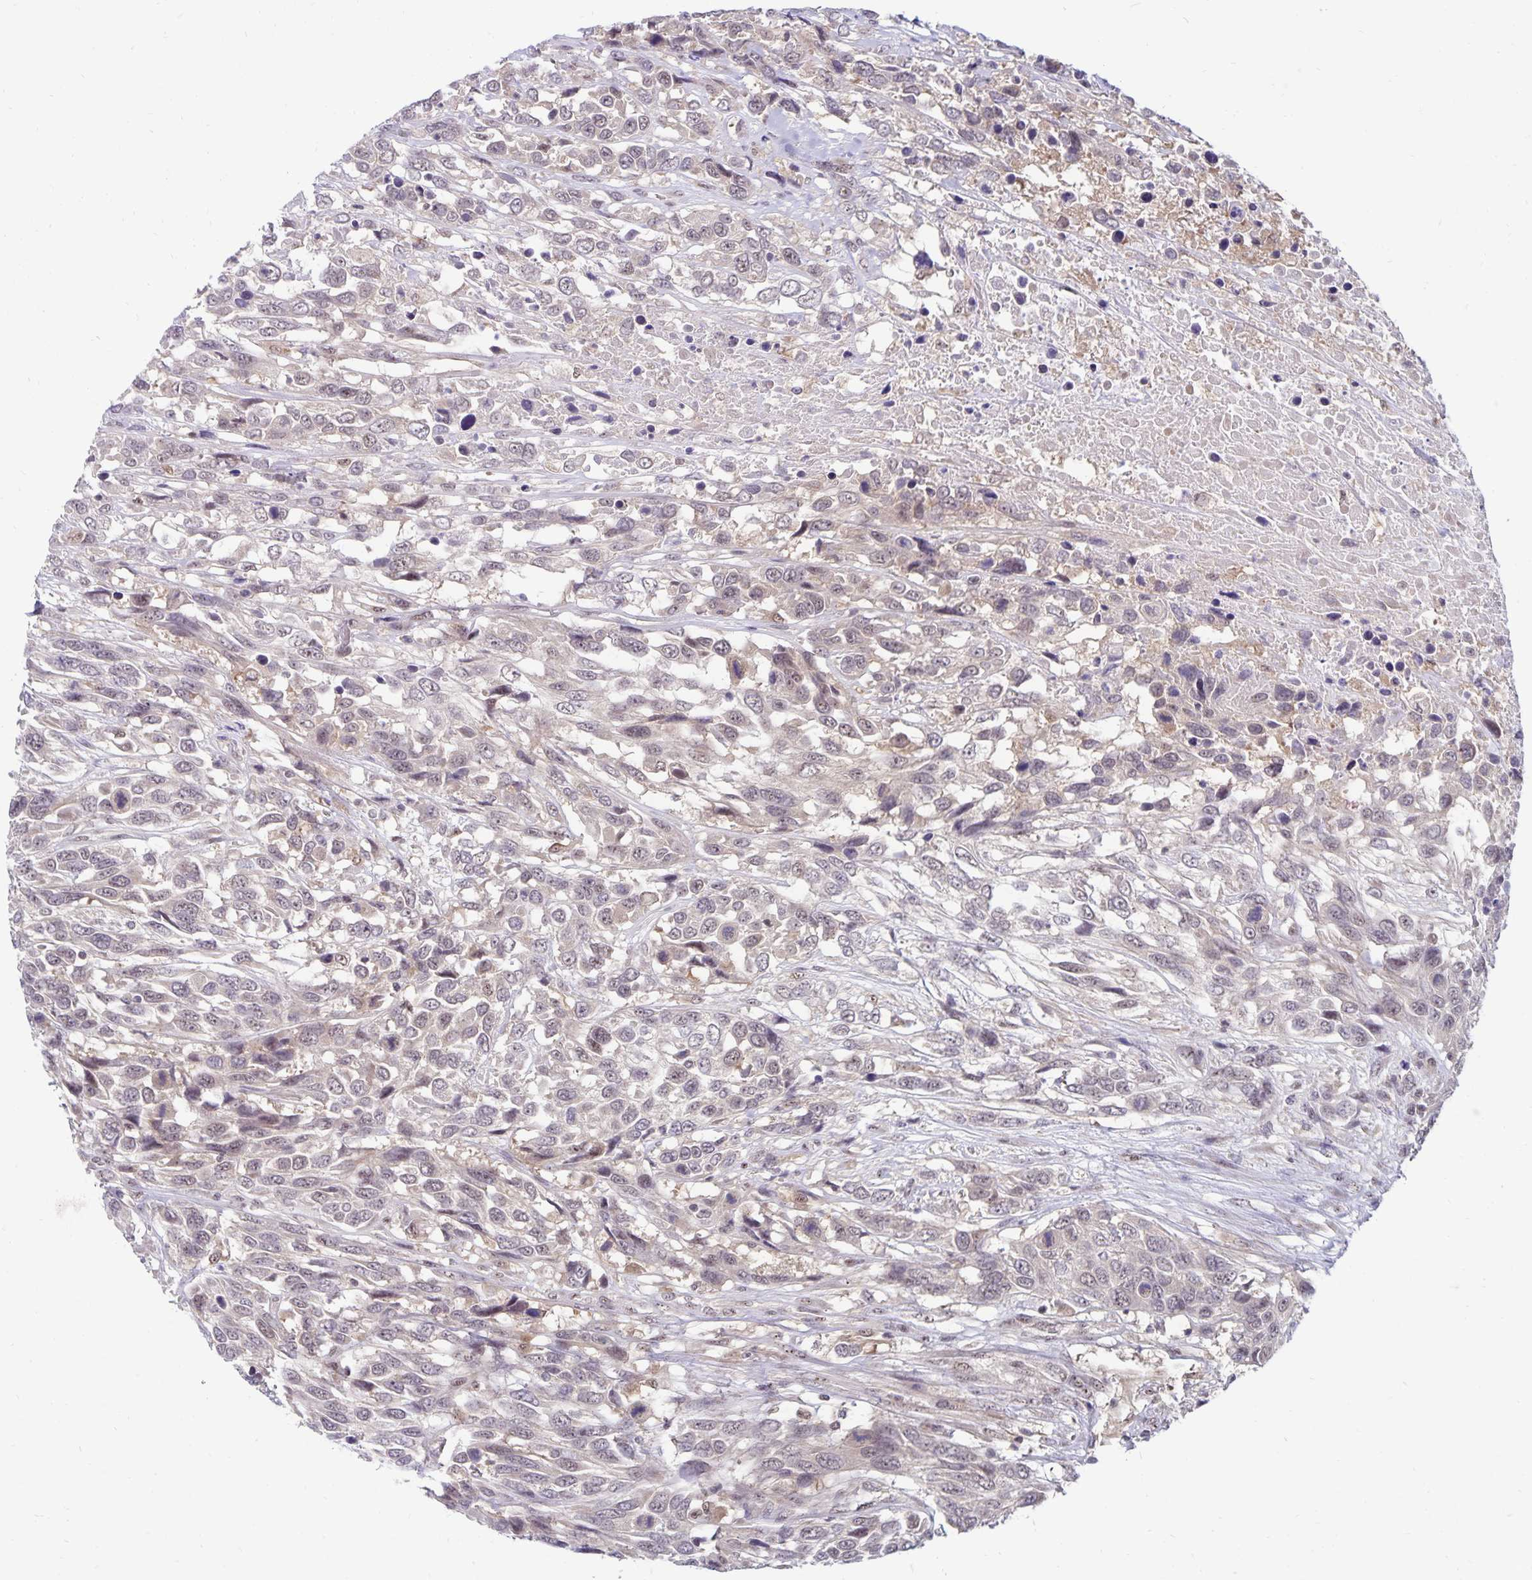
{"staining": {"intensity": "weak", "quantity": "<25%", "location": "nuclear"}, "tissue": "urothelial cancer", "cell_type": "Tumor cells", "image_type": "cancer", "snomed": [{"axis": "morphology", "description": "Urothelial carcinoma, High grade"}, {"axis": "topography", "description": "Urinary bladder"}], "caption": "Immunohistochemical staining of urothelial cancer displays no significant expression in tumor cells.", "gene": "EXOC6B", "patient": {"sex": "female", "age": 70}}